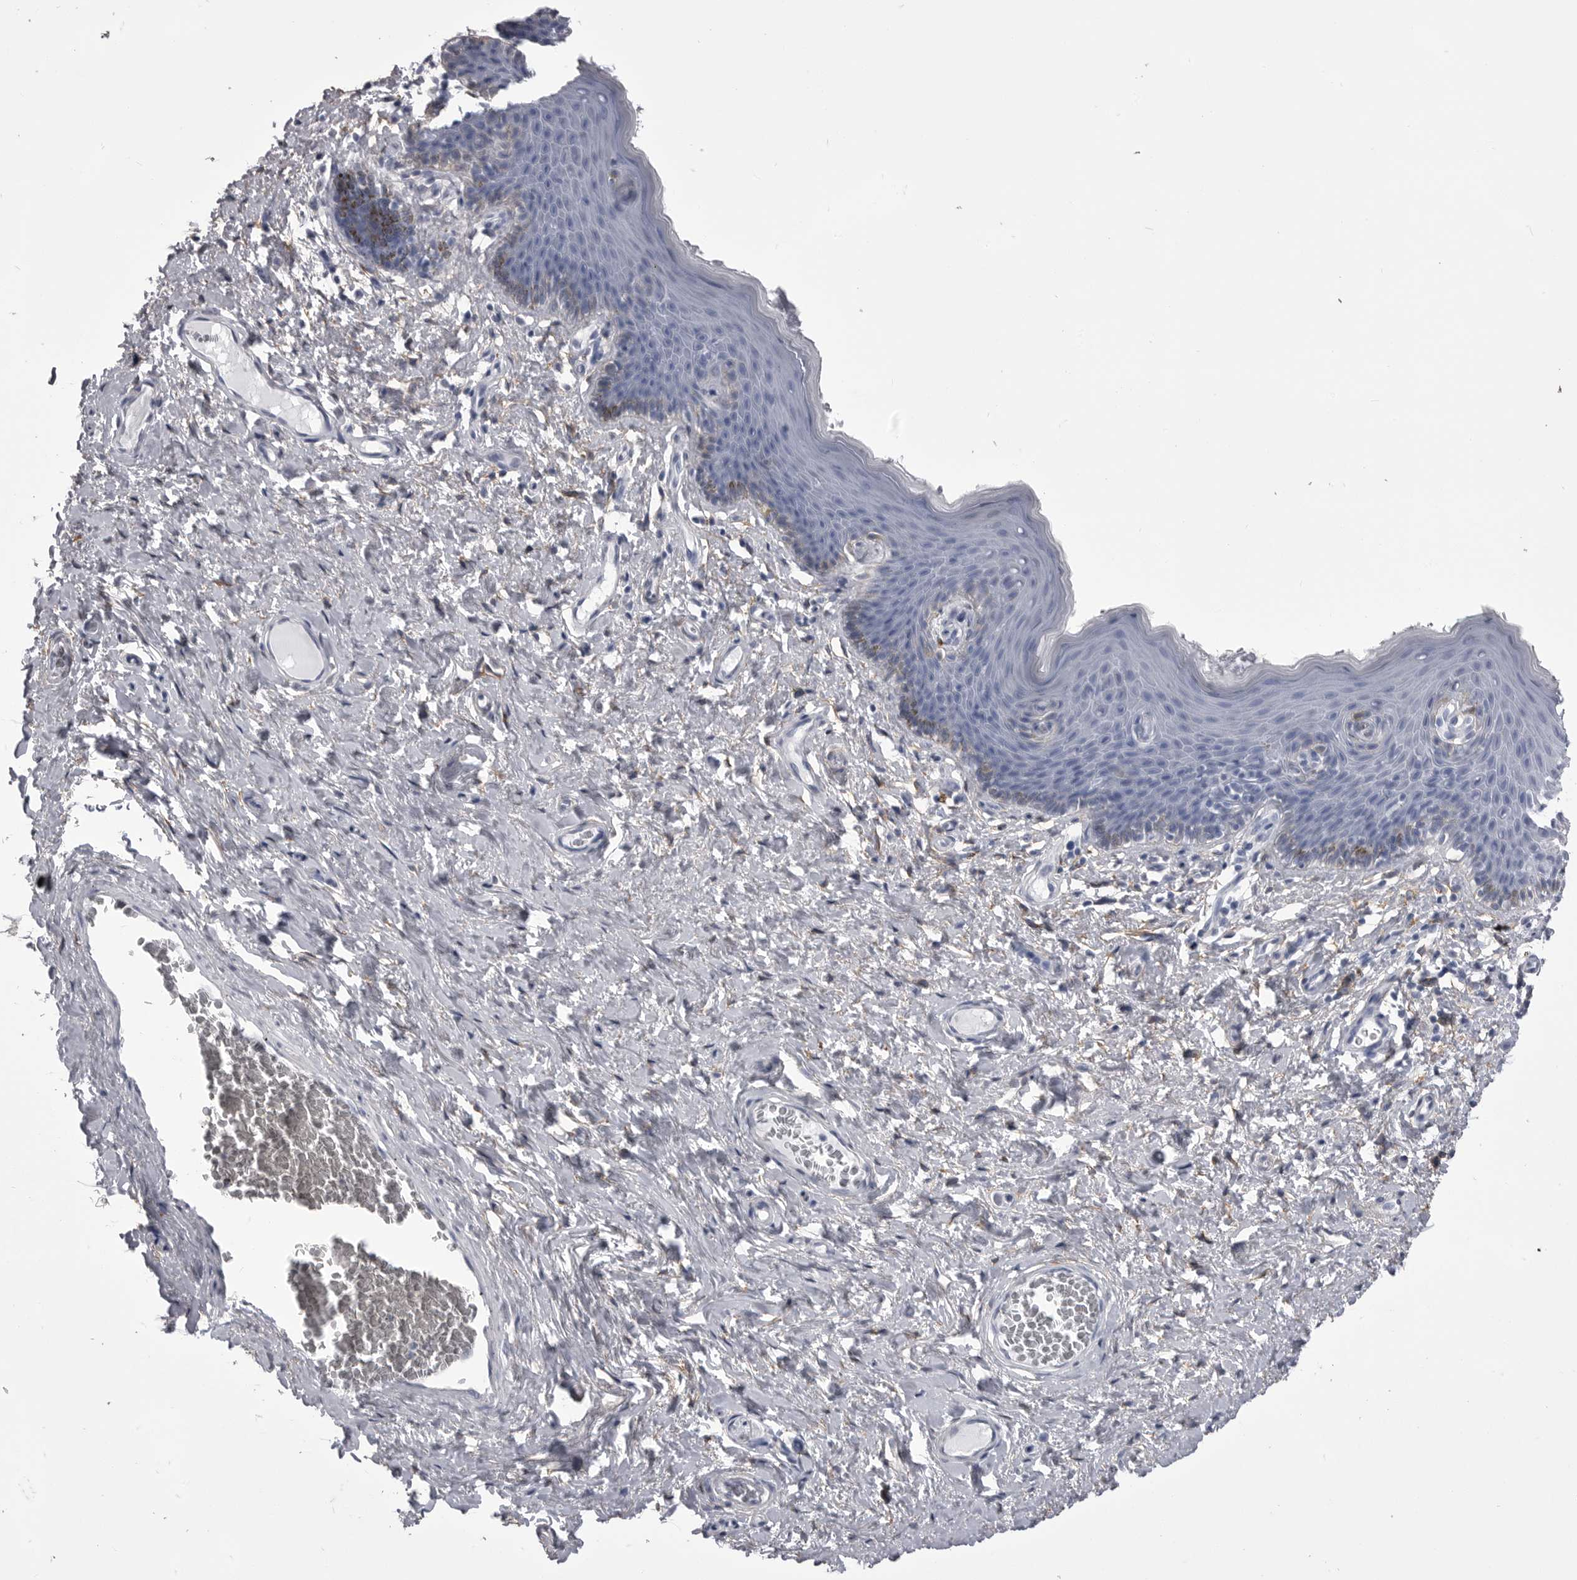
{"staining": {"intensity": "weak", "quantity": "<25%", "location": "cytoplasmic/membranous"}, "tissue": "skin", "cell_type": "Epidermal cells", "image_type": "normal", "snomed": [{"axis": "morphology", "description": "Normal tissue, NOS"}, {"axis": "topography", "description": "Vulva"}], "caption": "Immunohistochemistry (IHC) photomicrograph of unremarkable skin: human skin stained with DAB (3,3'-diaminobenzidine) exhibits no significant protein expression in epidermal cells. Nuclei are stained in blue.", "gene": "ANK2", "patient": {"sex": "female", "age": 66}}